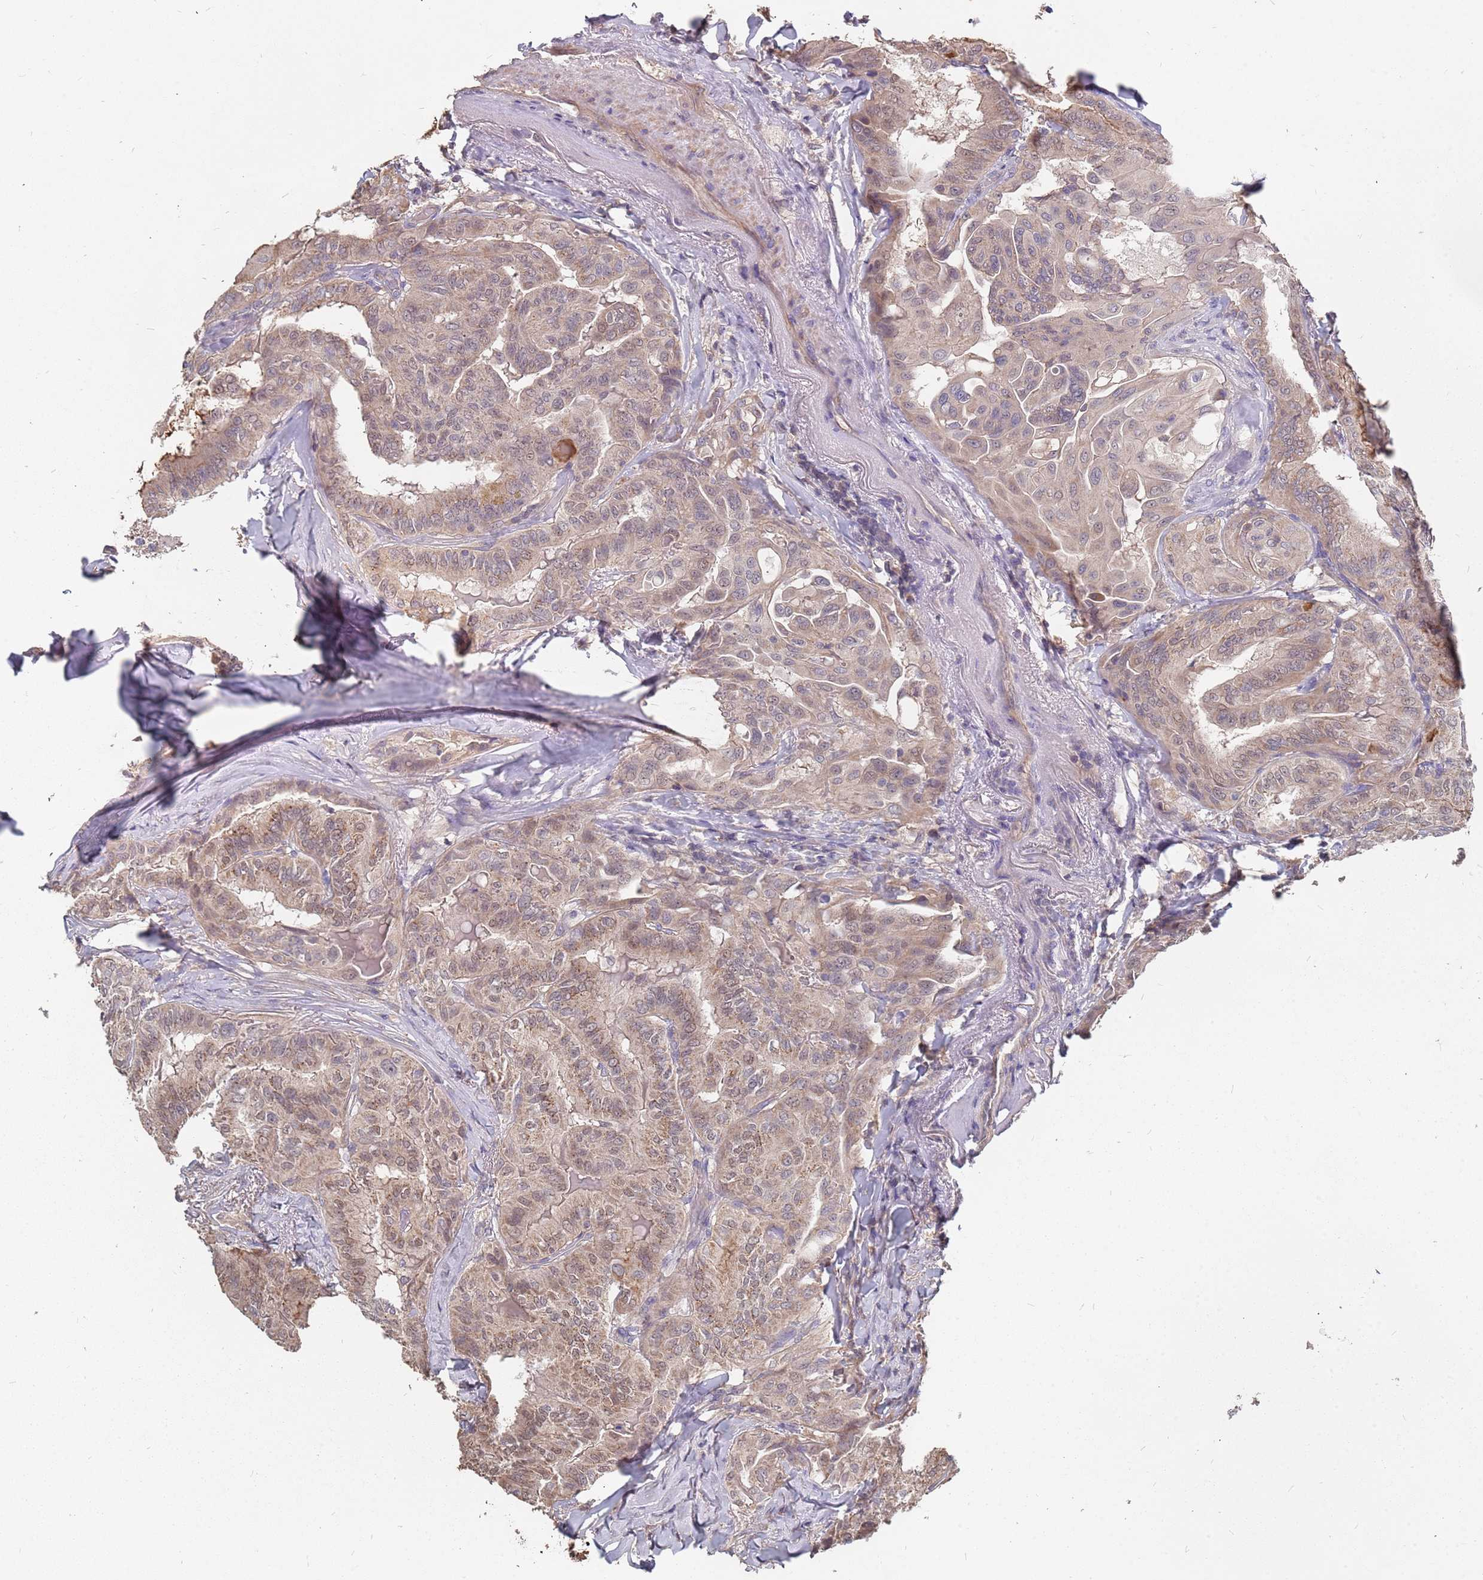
{"staining": {"intensity": "weak", "quantity": ">75%", "location": "cytoplasmic/membranous,nuclear"}, "tissue": "thyroid cancer", "cell_type": "Tumor cells", "image_type": "cancer", "snomed": [{"axis": "morphology", "description": "Papillary adenocarcinoma, NOS"}, {"axis": "topography", "description": "Thyroid gland"}], "caption": "Thyroid cancer was stained to show a protein in brown. There is low levels of weak cytoplasmic/membranous and nuclear positivity in approximately >75% of tumor cells.", "gene": "TCEANC2", "patient": {"sex": "female", "age": 68}}